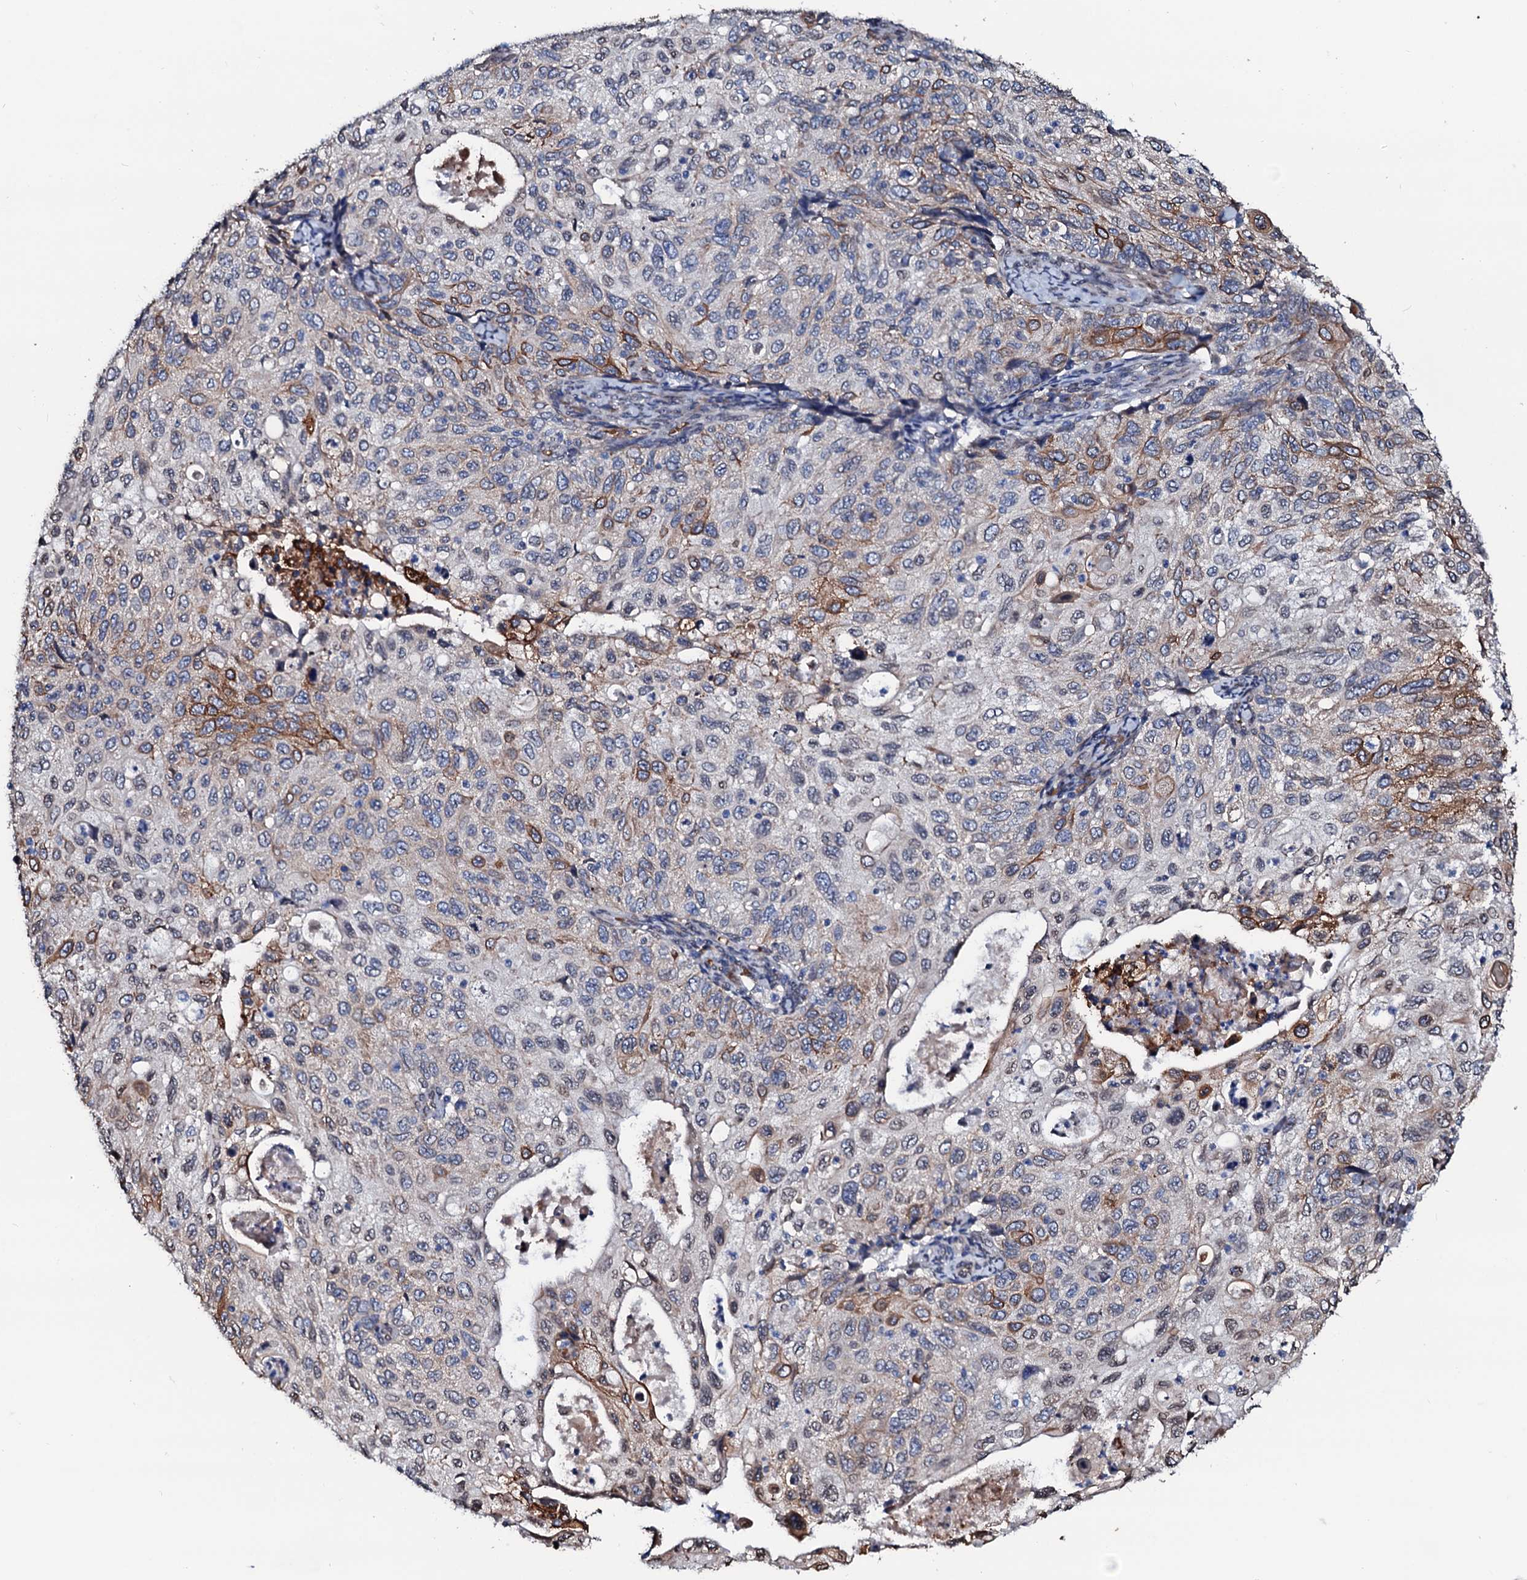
{"staining": {"intensity": "moderate", "quantity": "<25%", "location": "cytoplasmic/membranous"}, "tissue": "cervical cancer", "cell_type": "Tumor cells", "image_type": "cancer", "snomed": [{"axis": "morphology", "description": "Squamous cell carcinoma, NOS"}, {"axis": "topography", "description": "Cervix"}], "caption": "A brown stain highlights moderate cytoplasmic/membranous expression of a protein in cervical squamous cell carcinoma tumor cells.", "gene": "NRP2", "patient": {"sex": "female", "age": 70}}